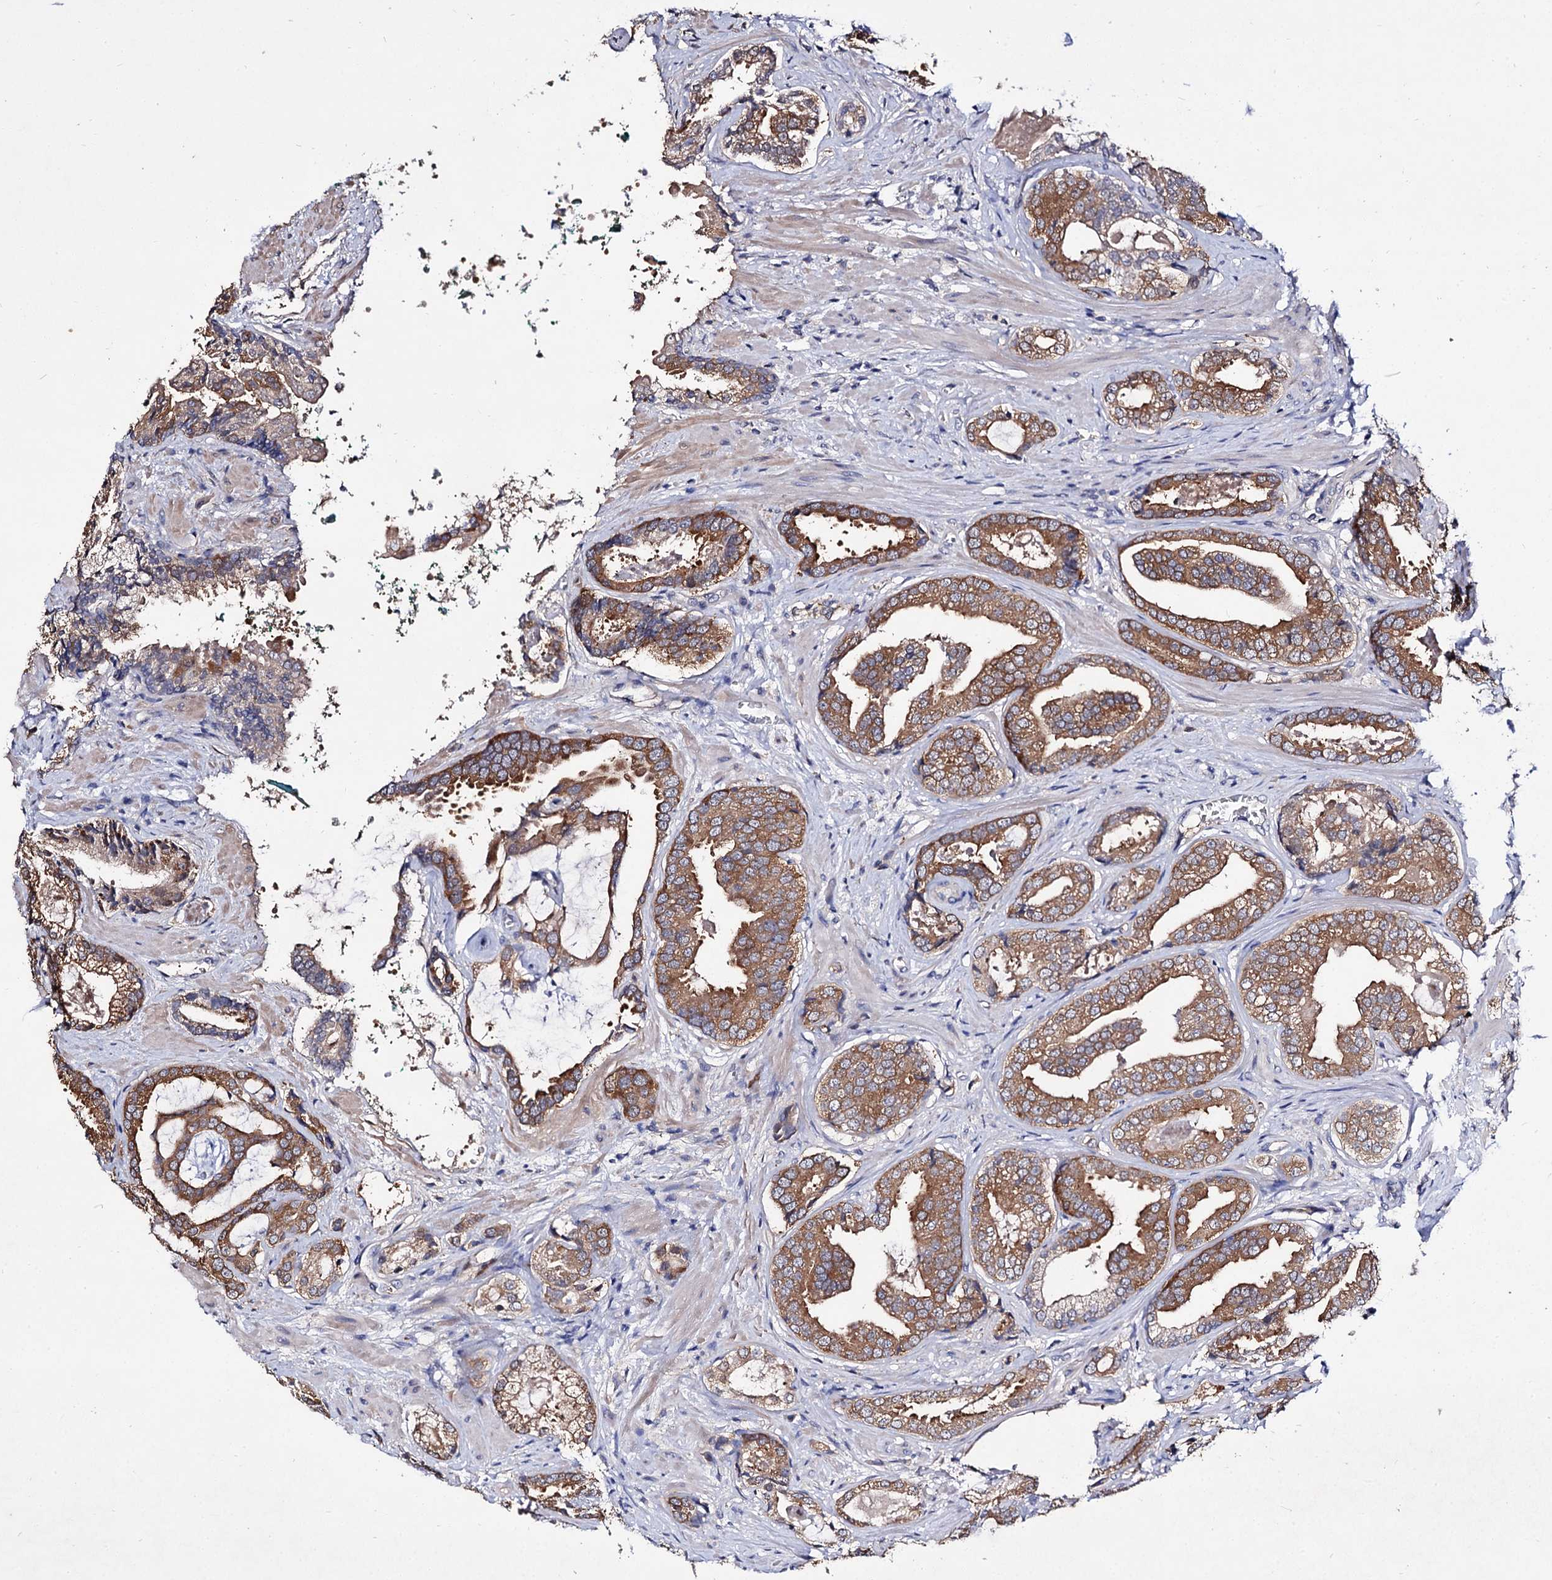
{"staining": {"intensity": "moderate", "quantity": ">75%", "location": "cytoplasmic/membranous"}, "tissue": "prostate cancer", "cell_type": "Tumor cells", "image_type": "cancer", "snomed": [{"axis": "morphology", "description": "Adenocarcinoma, High grade"}, {"axis": "topography", "description": "Prostate"}], "caption": "Prostate cancer (adenocarcinoma (high-grade)) was stained to show a protein in brown. There is medium levels of moderate cytoplasmic/membranous expression in approximately >75% of tumor cells.", "gene": "ARFIP2", "patient": {"sex": "male", "age": 60}}